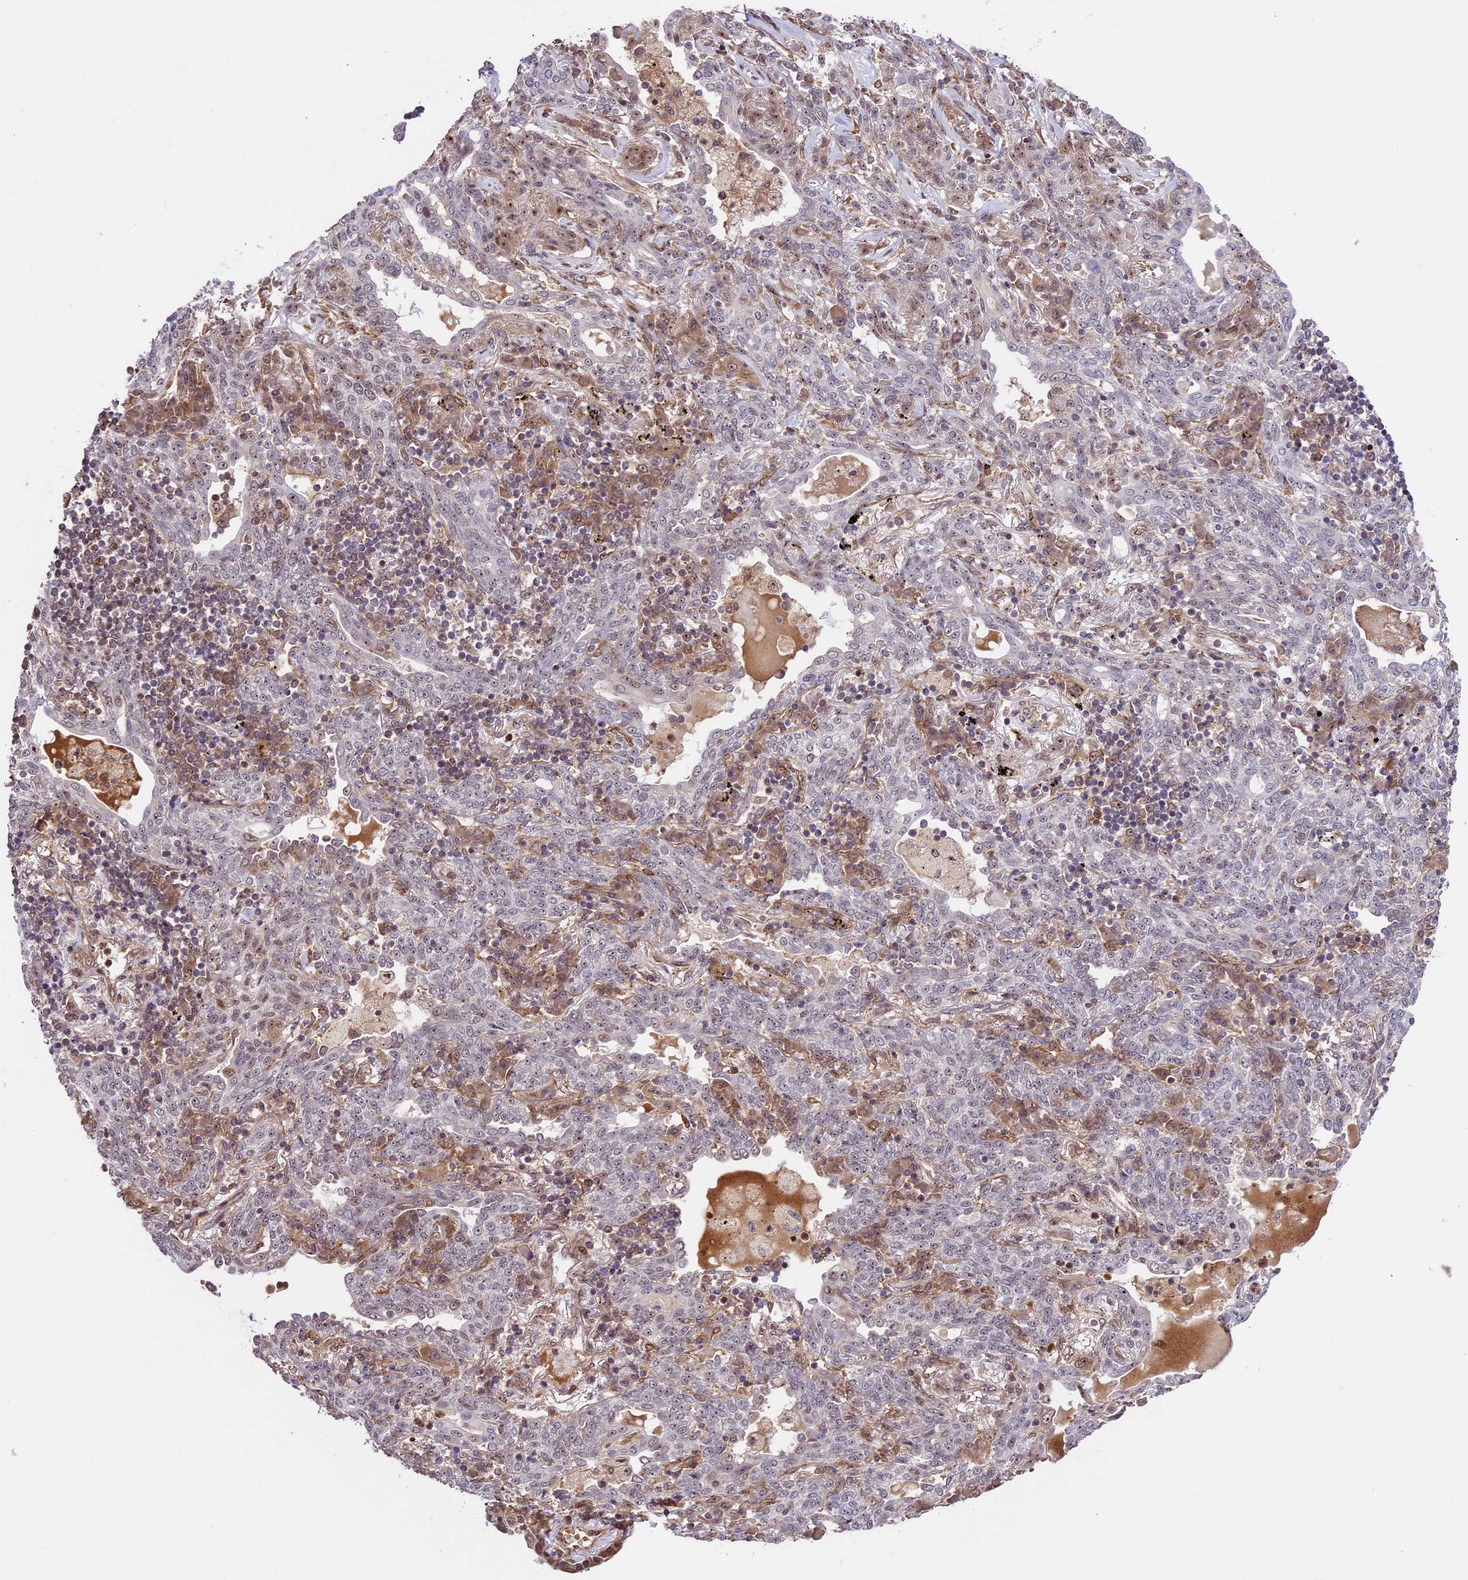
{"staining": {"intensity": "negative", "quantity": "none", "location": "none"}, "tissue": "lung cancer", "cell_type": "Tumor cells", "image_type": "cancer", "snomed": [{"axis": "morphology", "description": "Squamous cell carcinoma, NOS"}, {"axis": "topography", "description": "Lung"}], "caption": "An immunohistochemistry (IHC) photomicrograph of lung cancer is shown. There is no staining in tumor cells of lung cancer.", "gene": "DHX38", "patient": {"sex": "female", "age": 70}}